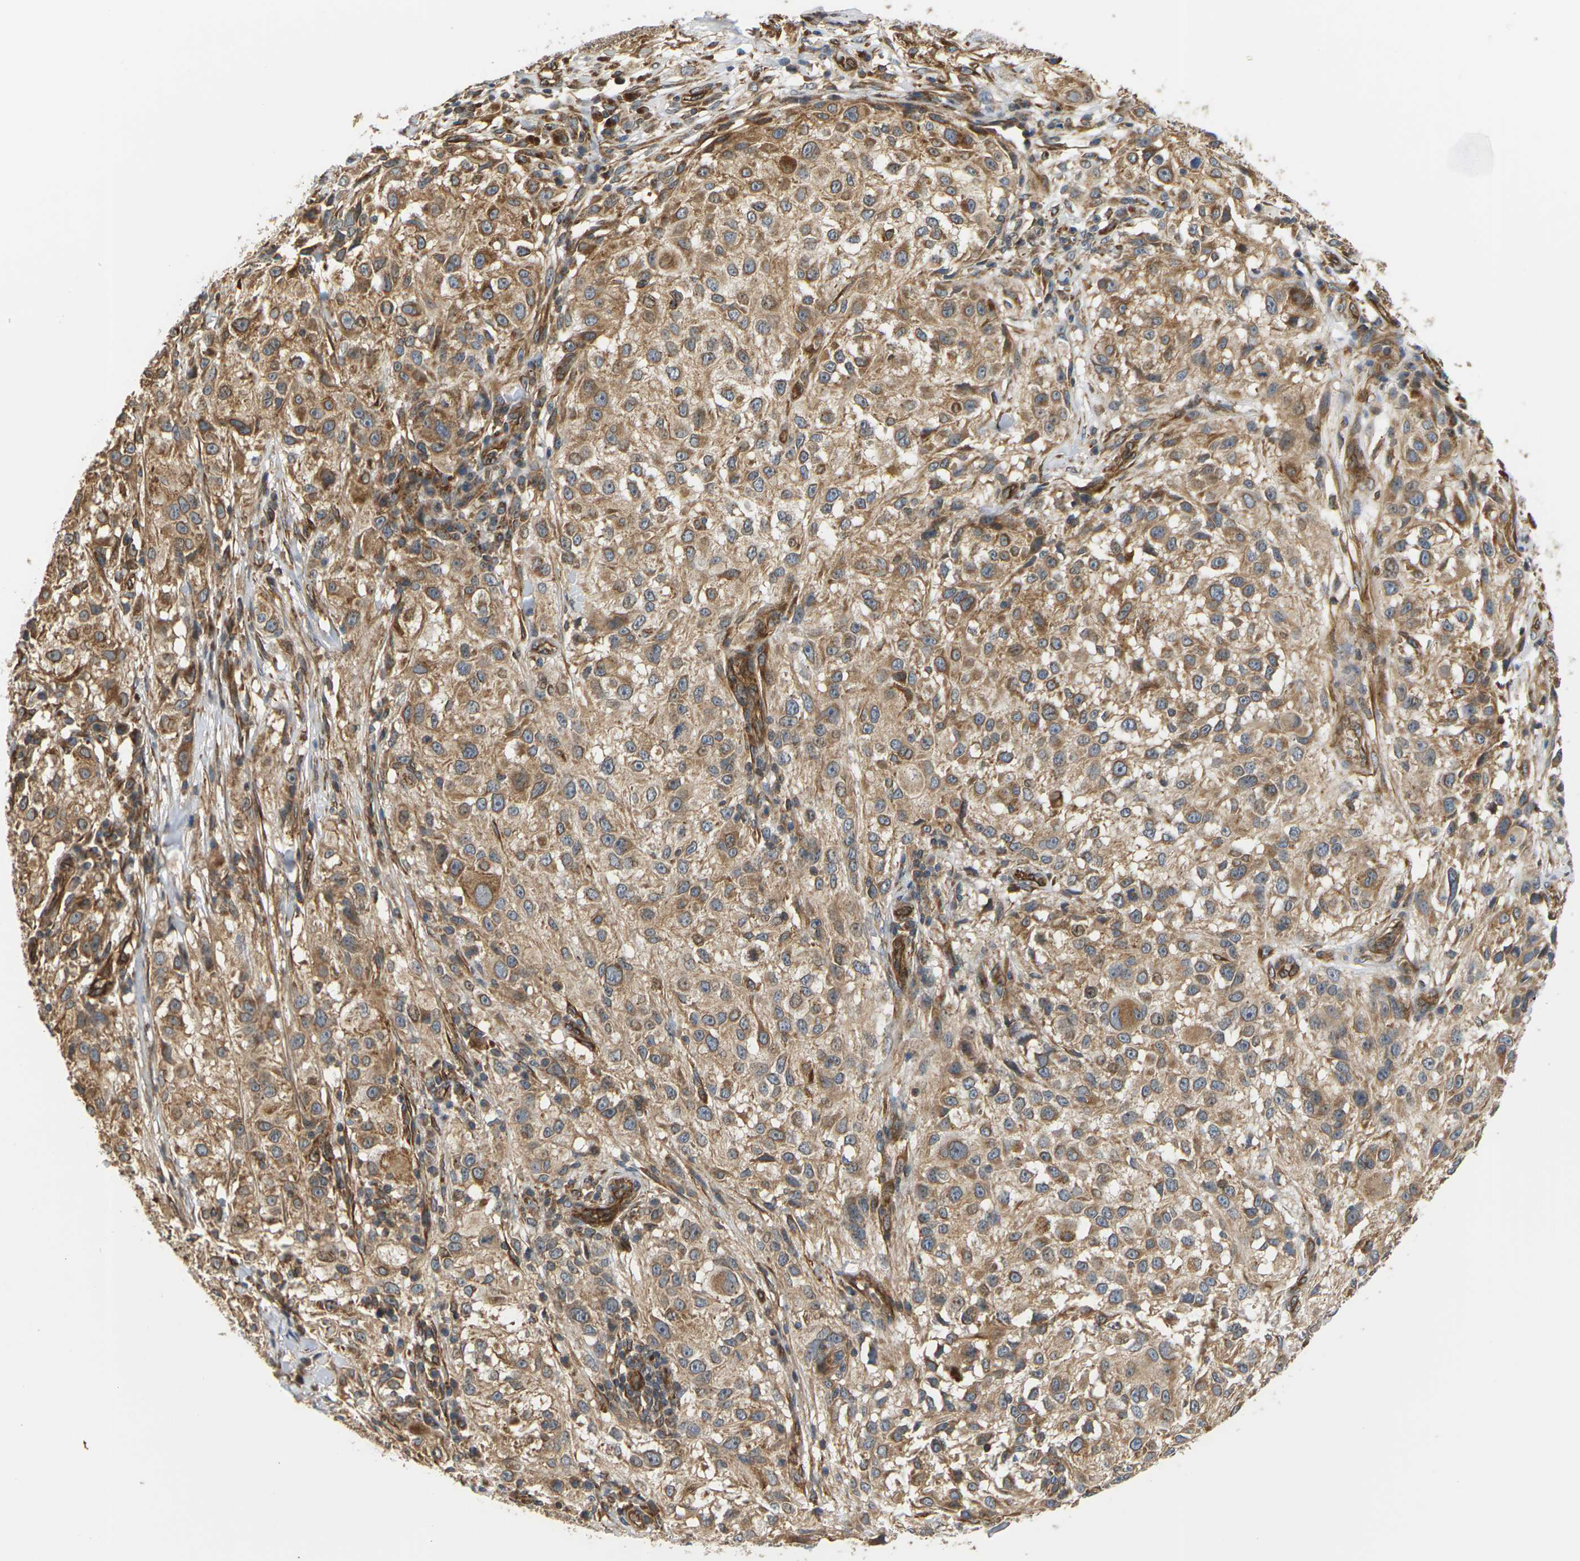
{"staining": {"intensity": "moderate", "quantity": ">75%", "location": "cytoplasmic/membranous"}, "tissue": "melanoma", "cell_type": "Tumor cells", "image_type": "cancer", "snomed": [{"axis": "morphology", "description": "Necrosis, NOS"}, {"axis": "morphology", "description": "Malignant melanoma, NOS"}, {"axis": "topography", "description": "Skin"}], "caption": "Immunohistochemical staining of melanoma exhibits medium levels of moderate cytoplasmic/membranous staining in about >75% of tumor cells. (DAB (3,3'-diaminobenzidine) IHC with brightfield microscopy, high magnification).", "gene": "PCDHB4", "patient": {"sex": "female", "age": 87}}